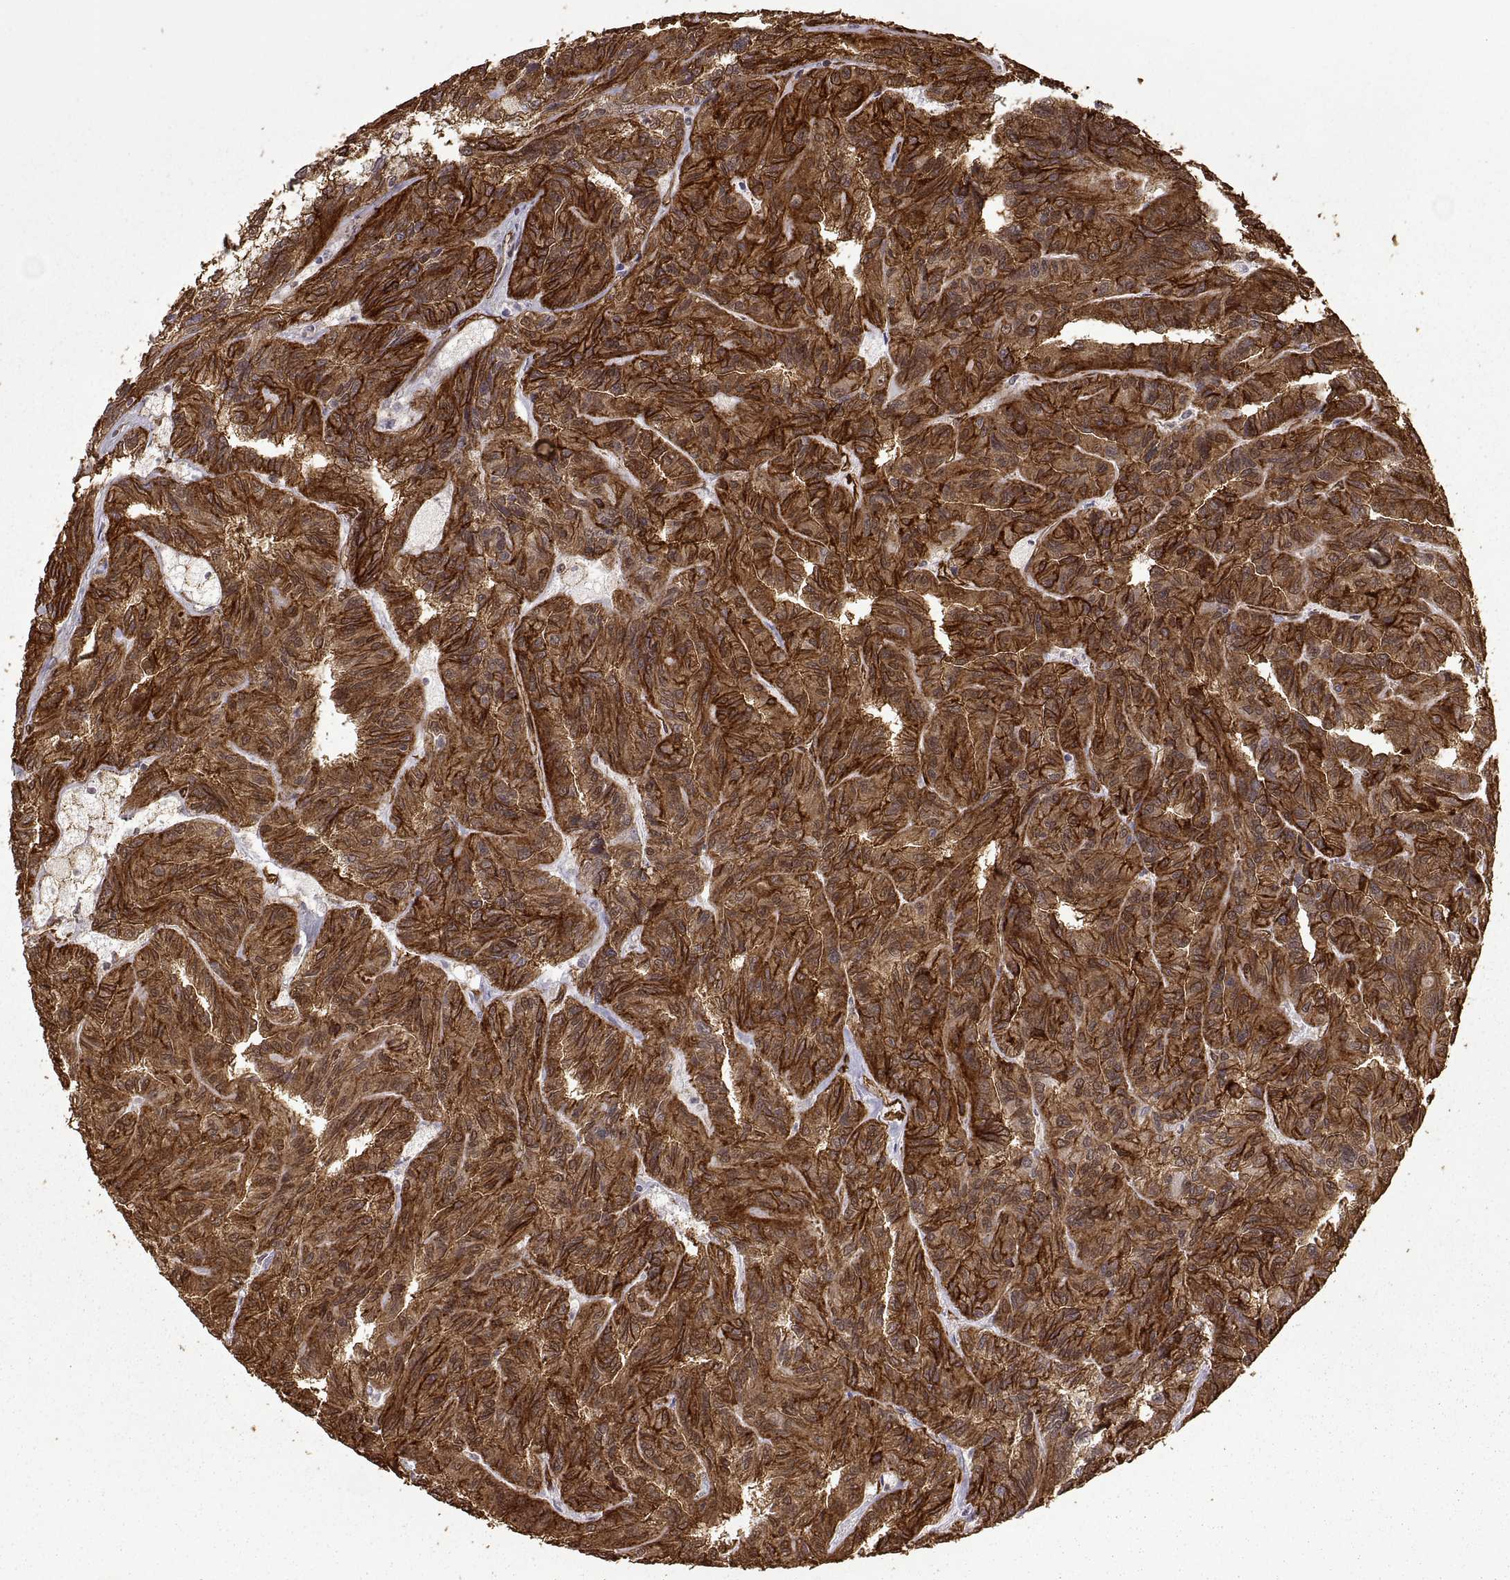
{"staining": {"intensity": "strong", "quantity": ">75%", "location": "cytoplasmic/membranous"}, "tissue": "renal cancer", "cell_type": "Tumor cells", "image_type": "cancer", "snomed": [{"axis": "morphology", "description": "Adenocarcinoma, NOS"}, {"axis": "topography", "description": "Kidney"}], "caption": "Protein staining shows strong cytoplasmic/membranous staining in approximately >75% of tumor cells in renal adenocarcinoma. The protein of interest is shown in brown color, while the nuclei are stained blue.", "gene": "S100A10", "patient": {"sex": "male", "age": 79}}